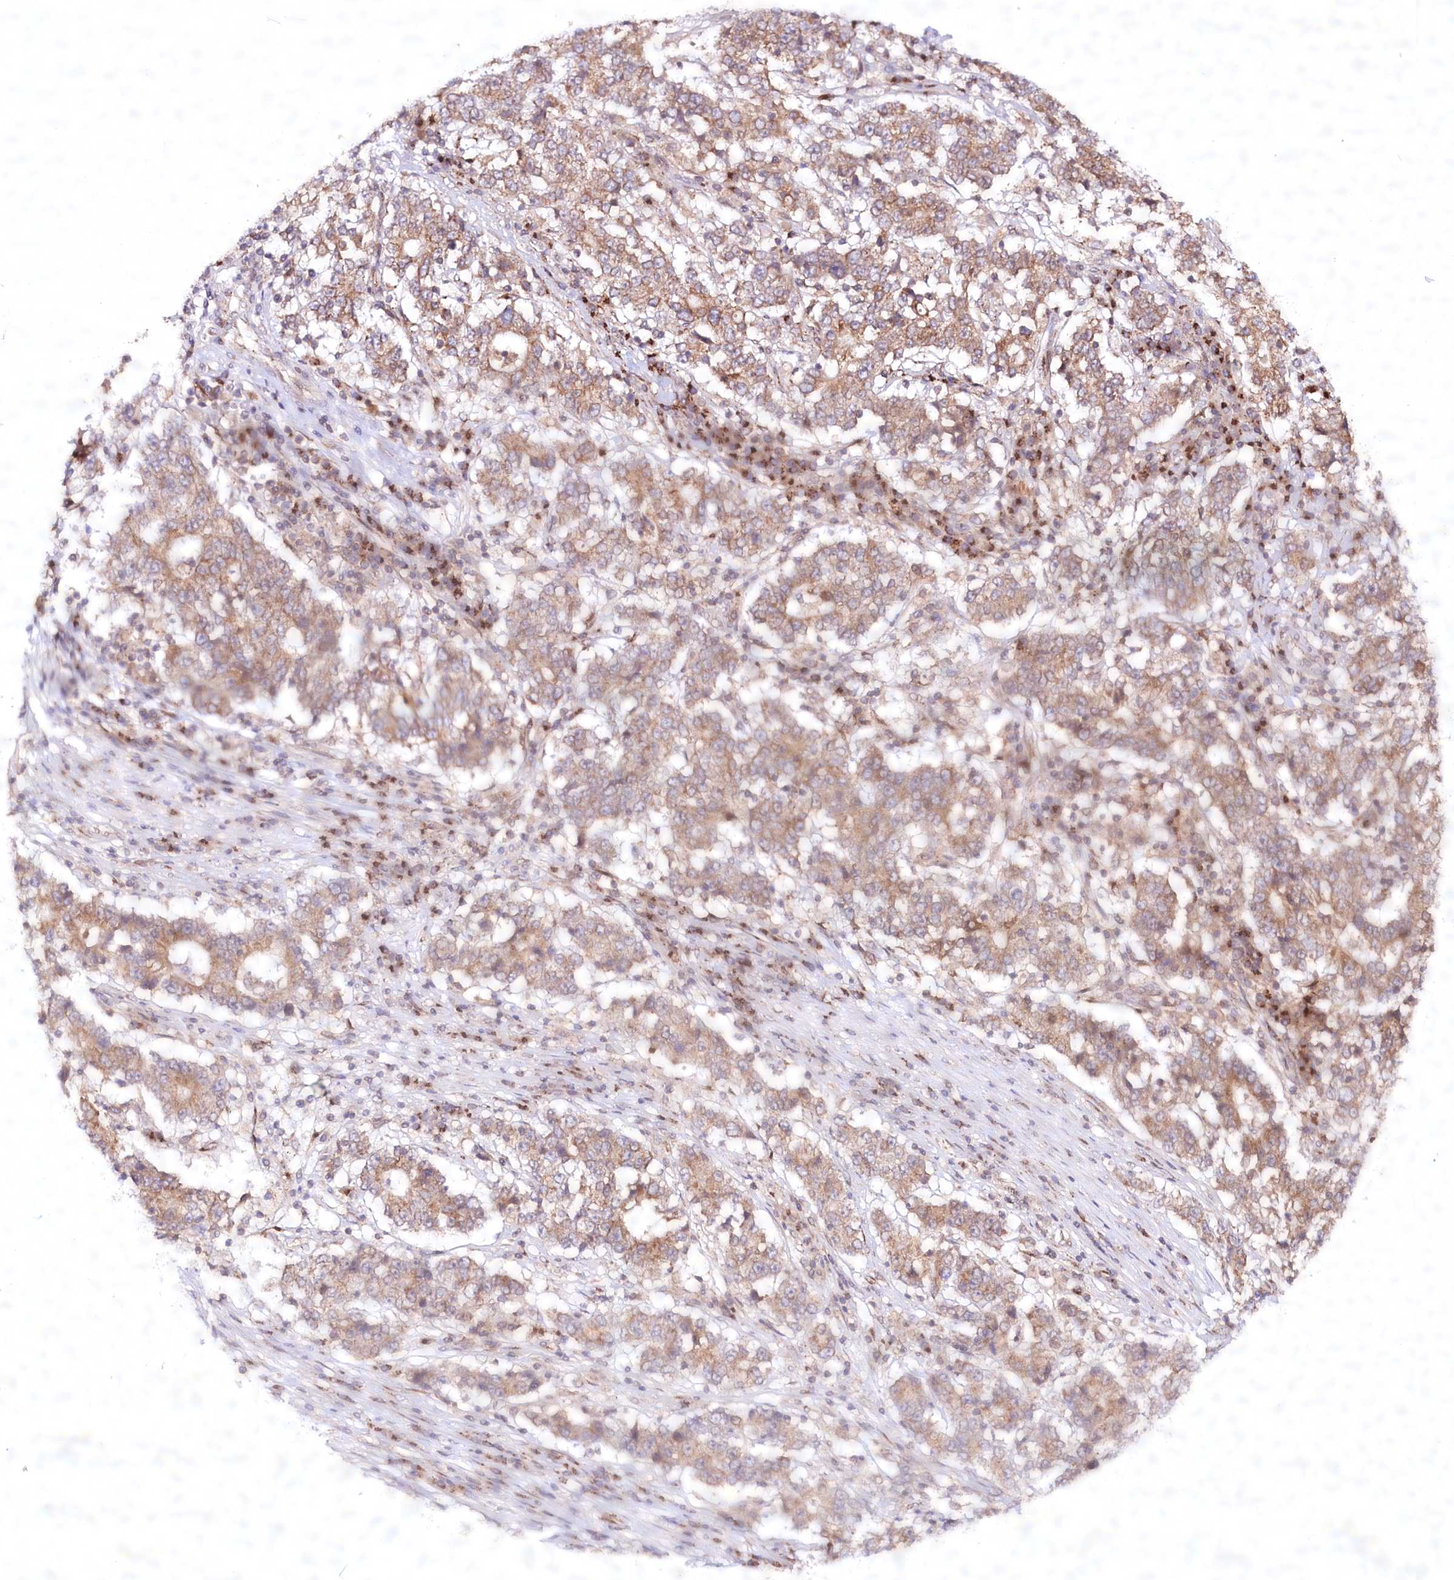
{"staining": {"intensity": "moderate", "quantity": ">75%", "location": "cytoplasmic/membranous"}, "tissue": "stomach cancer", "cell_type": "Tumor cells", "image_type": "cancer", "snomed": [{"axis": "morphology", "description": "Adenocarcinoma, NOS"}, {"axis": "topography", "description": "Stomach"}], "caption": "Brown immunohistochemical staining in adenocarcinoma (stomach) shows moderate cytoplasmic/membranous expression in approximately >75% of tumor cells.", "gene": "COPG1", "patient": {"sex": "male", "age": 59}}